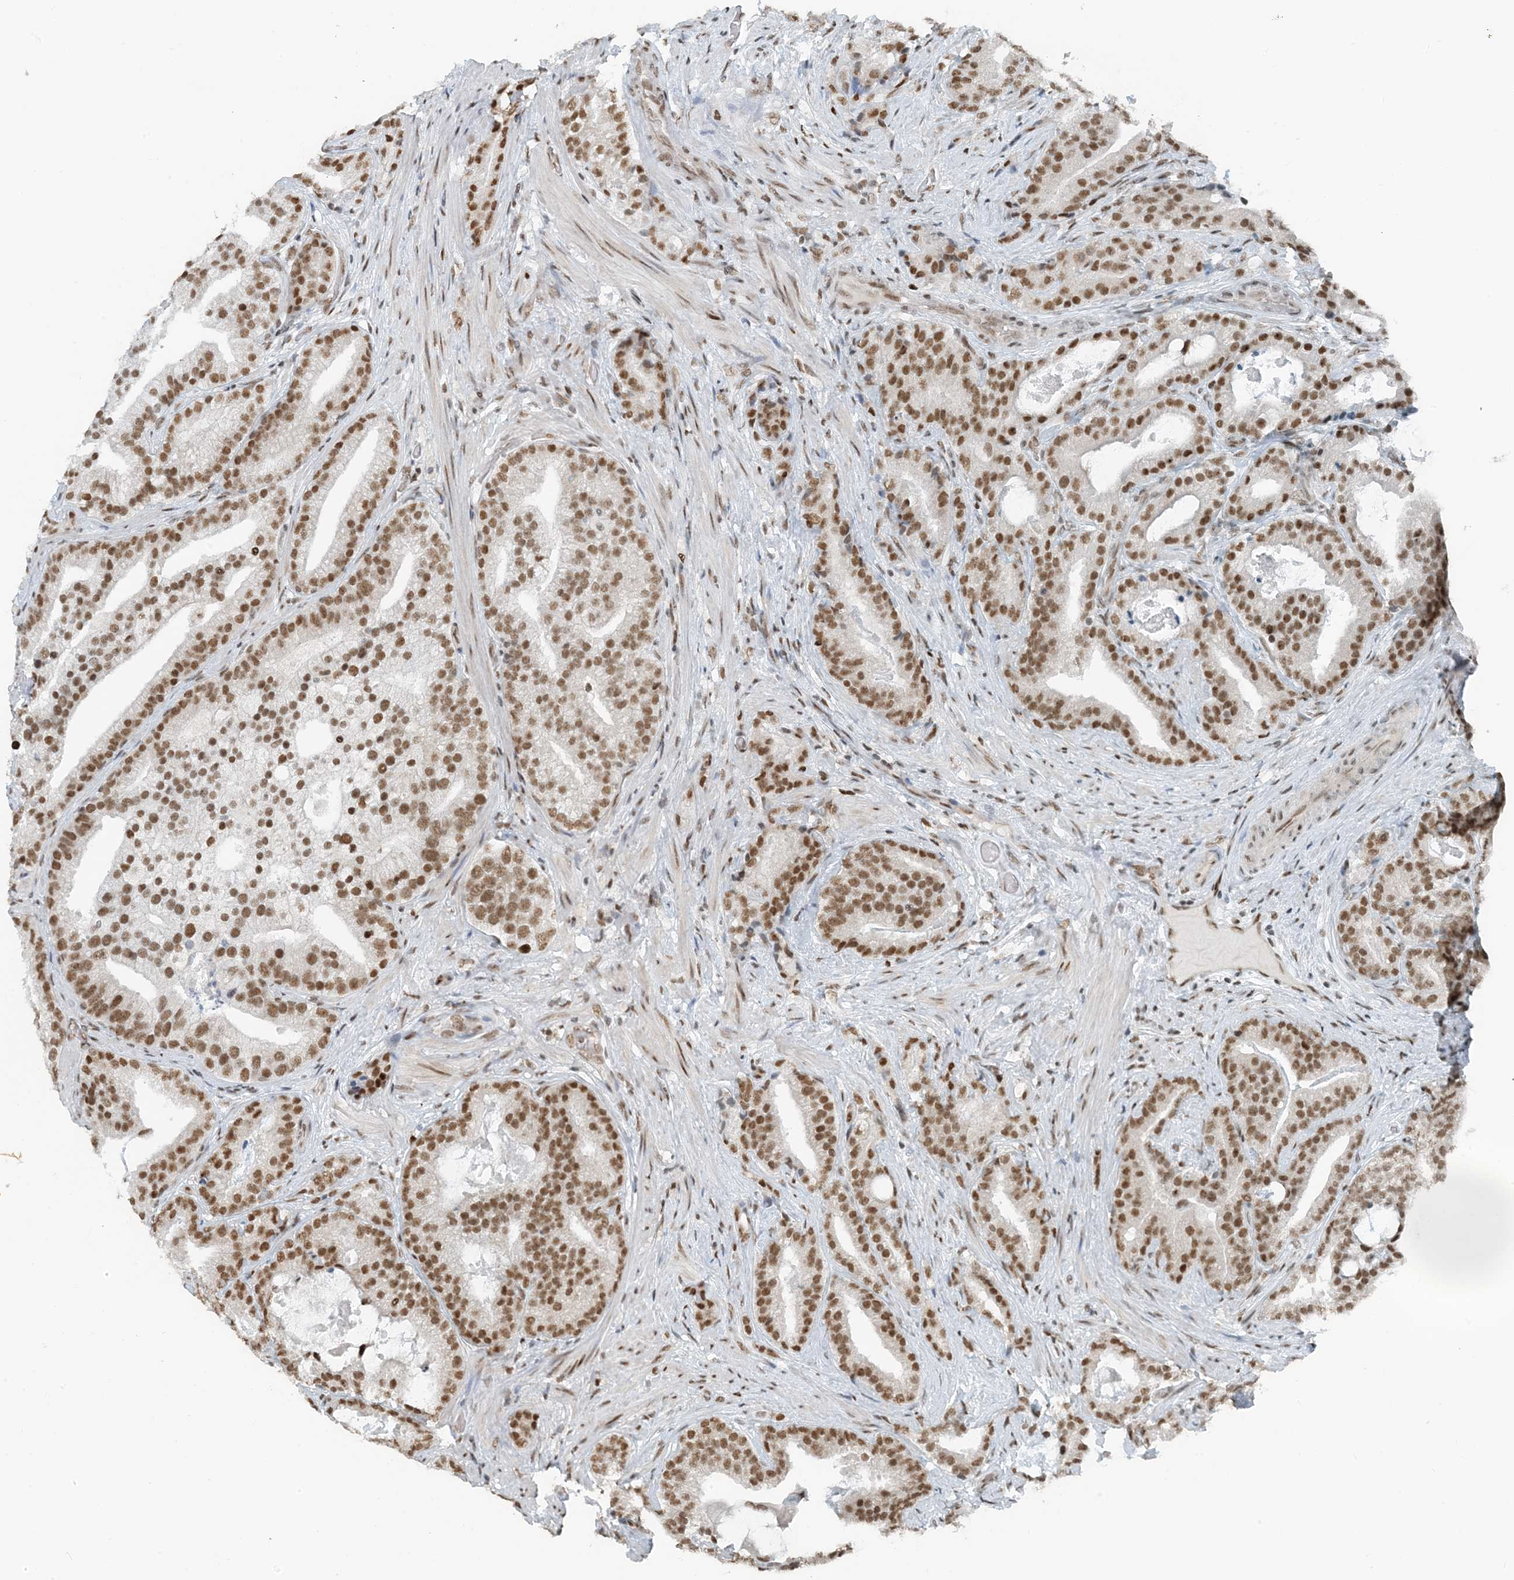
{"staining": {"intensity": "moderate", "quantity": ">75%", "location": "nuclear"}, "tissue": "prostate cancer", "cell_type": "Tumor cells", "image_type": "cancer", "snomed": [{"axis": "morphology", "description": "Adenocarcinoma, Low grade"}, {"axis": "topography", "description": "Prostate"}], "caption": "Prostate cancer stained for a protein (brown) reveals moderate nuclear positive positivity in approximately >75% of tumor cells.", "gene": "ZNF500", "patient": {"sex": "male", "age": 67}}